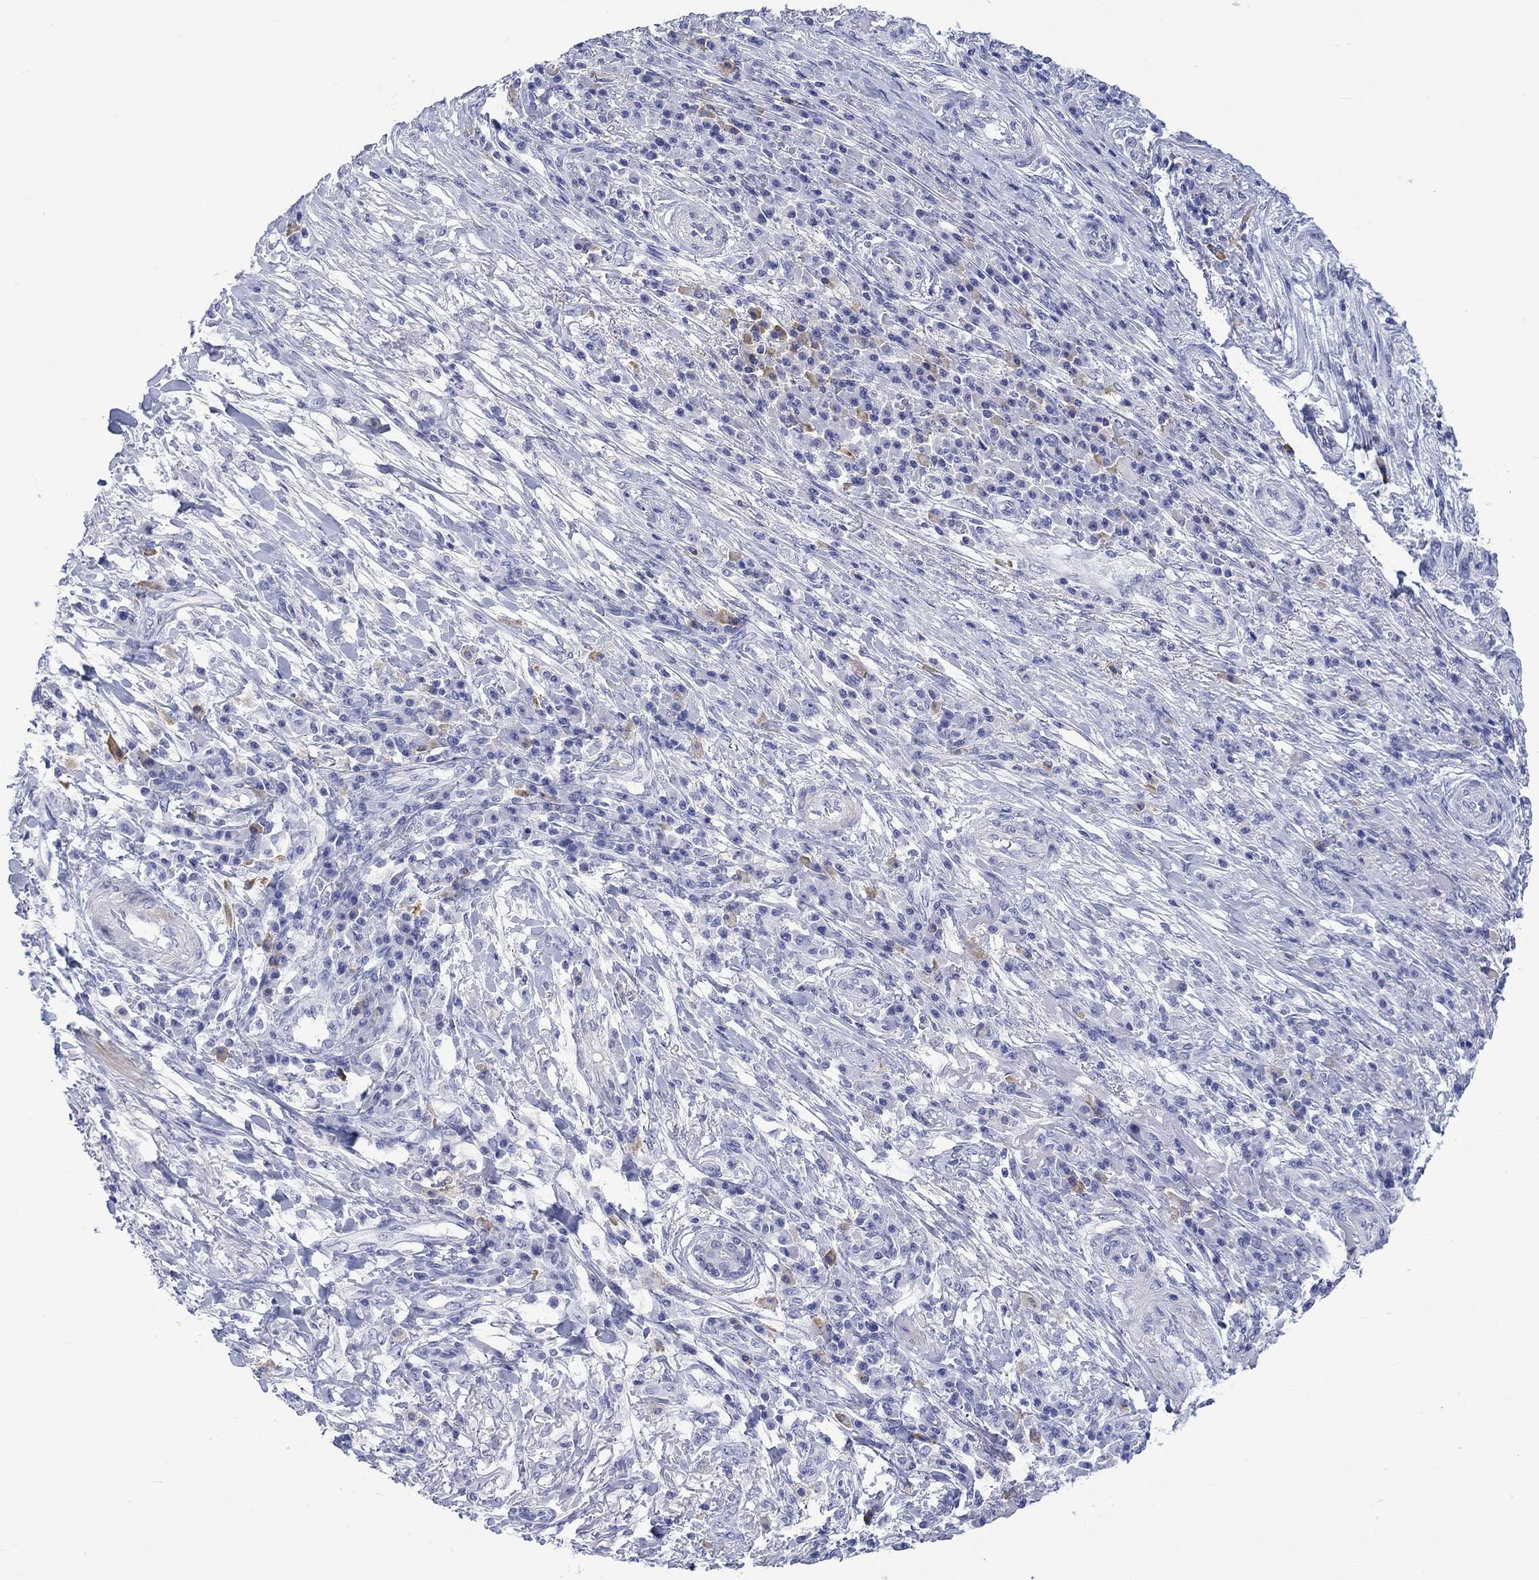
{"staining": {"intensity": "negative", "quantity": "none", "location": "none"}, "tissue": "skin cancer", "cell_type": "Tumor cells", "image_type": "cancer", "snomed": [{"axis": "morphology", "description": "Squamous cell carcinoma, NOS"}, {"axis": "topography", "description": "Skin"}], "caption": "Immunohistochemical staining of skin squamous cell carcinoma exhibits no significant positivity in tumor cells. (Brightfield microscopy of DAB immunohistochemistry at high magnification).", "gene": "MSI1", "patient": {"sex": "male", "age": 92}}